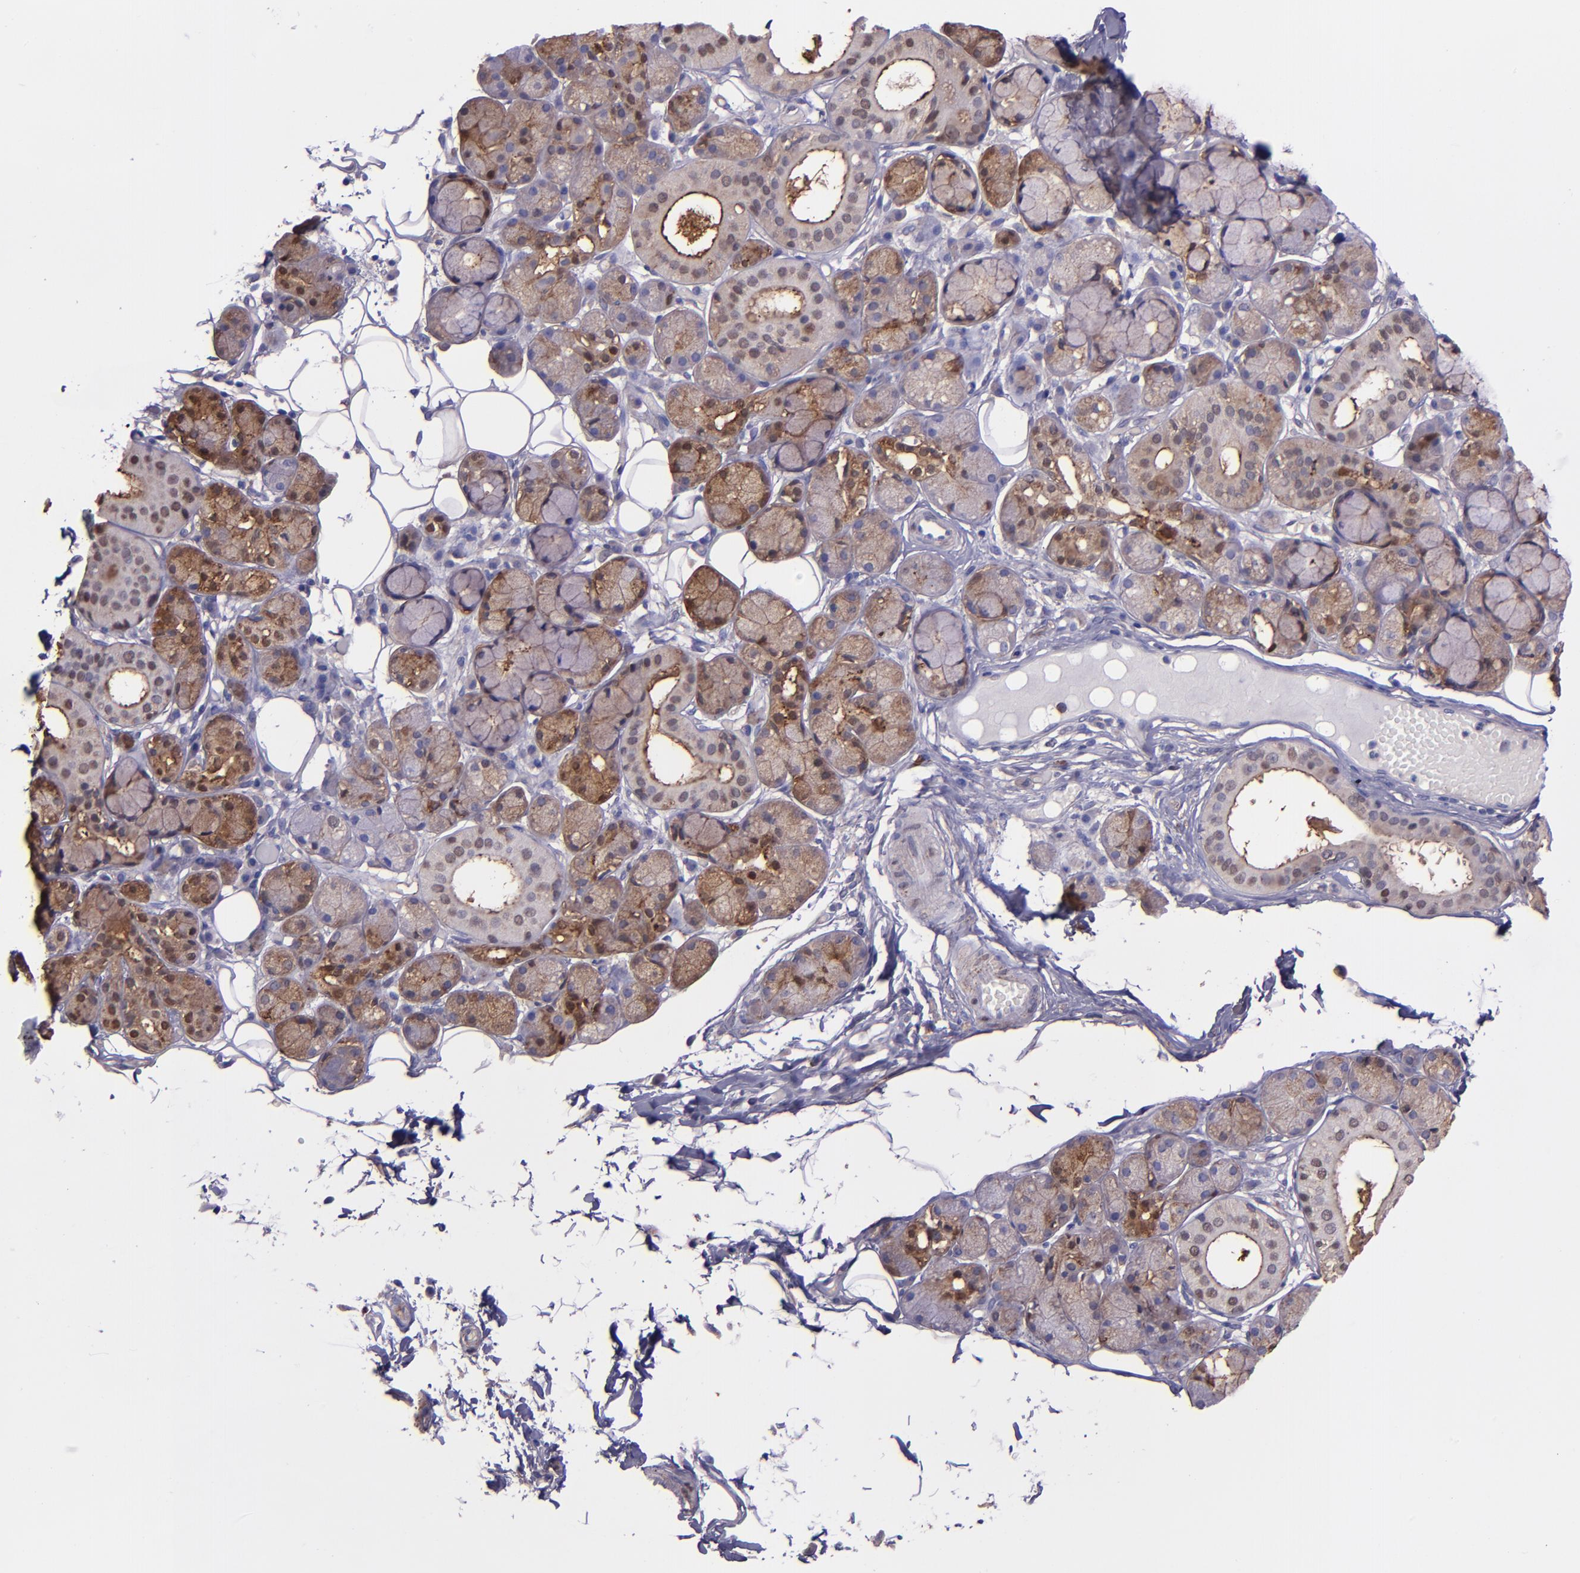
{"staining": {"intensity": "moderate", "quantity": "<25%", "location": "cytoplasmic/membranous,nuclear"}, "tissue": "salivary gland", "cell_type": "Glandular cells", "image_type": "normal", "snomed": [{"axis": "morphology", "description": "Normal tissue, NOS"}, {"axis": "topography", "description": "Skeletal muscle"}, {"axis": "topography", "description": "Oral tissue"}, {"axis": "topography", "description": "Salivary gland"}, {"axis": "topography", "description": "Peripheral nerve tissue"}], "caption": "High-power microscopy captured an immunohistochemistry histopathology image of benign salivary gland, revealing moderate cytoplasmic/membranous,nuclear staining in about <25% of glandular cells. Immunohistochemistry (ihc) stains the protein in brown and the nuclei are stained blue.", "gene": "WASH6P", "patient": {"sex": "male", "age": 54}}